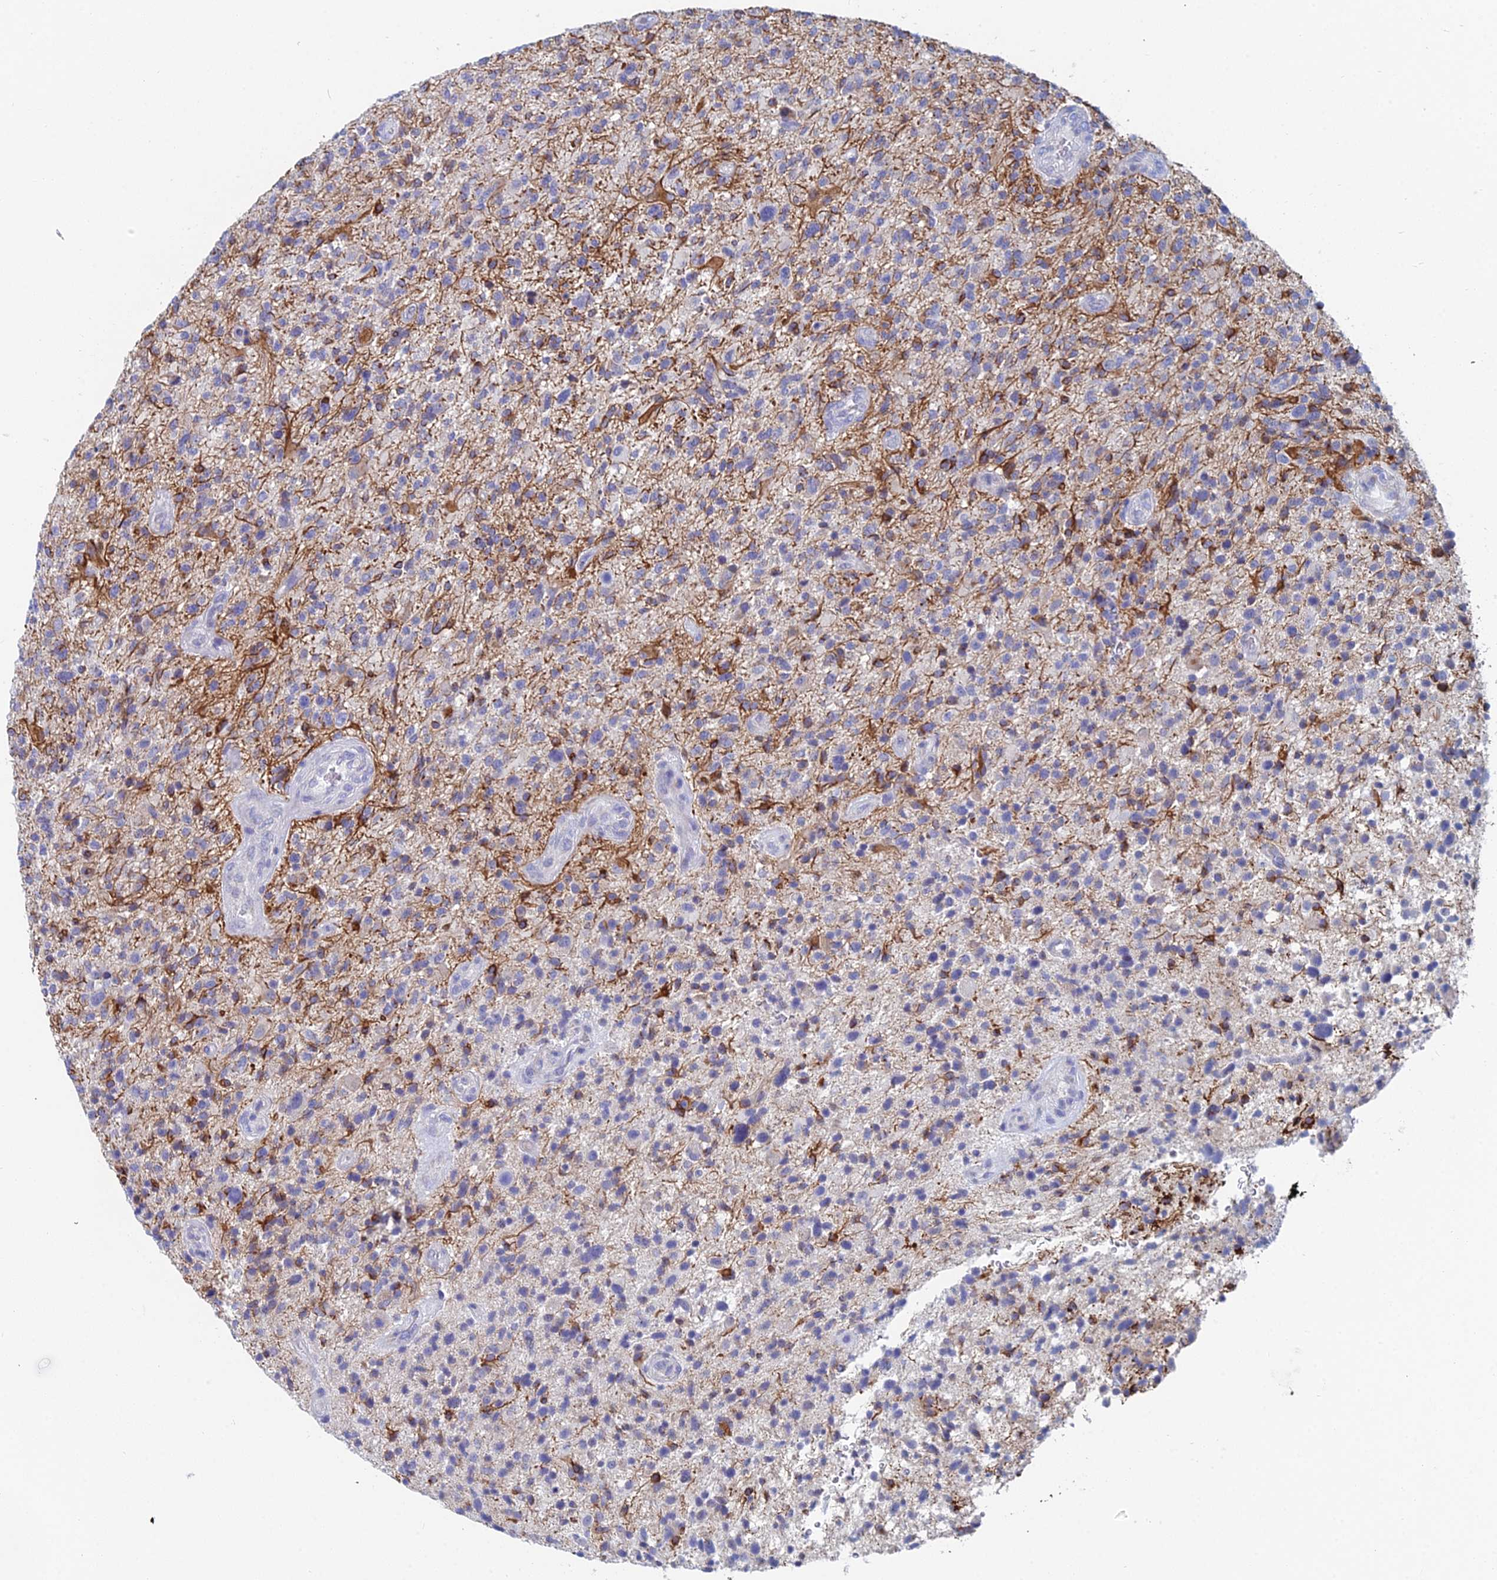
{"staining": {"intensity": "negative", "quantity": "none", "location": "none"}, "tissue": "glioma", "cell_type": "Tumor cells", "image_type": "cancer", "snomed": [{"axis": "morphology", "description": "Glioma, malignant, High grade"}, {"axis": "topography", "description": "Brain"}], "caption": "Protein analysis of malignant high-grade glioma exhibits no significant positivity in tumor cells.", "gene": "ACSM1", "patient": {"sex": "male", "age": 47}}